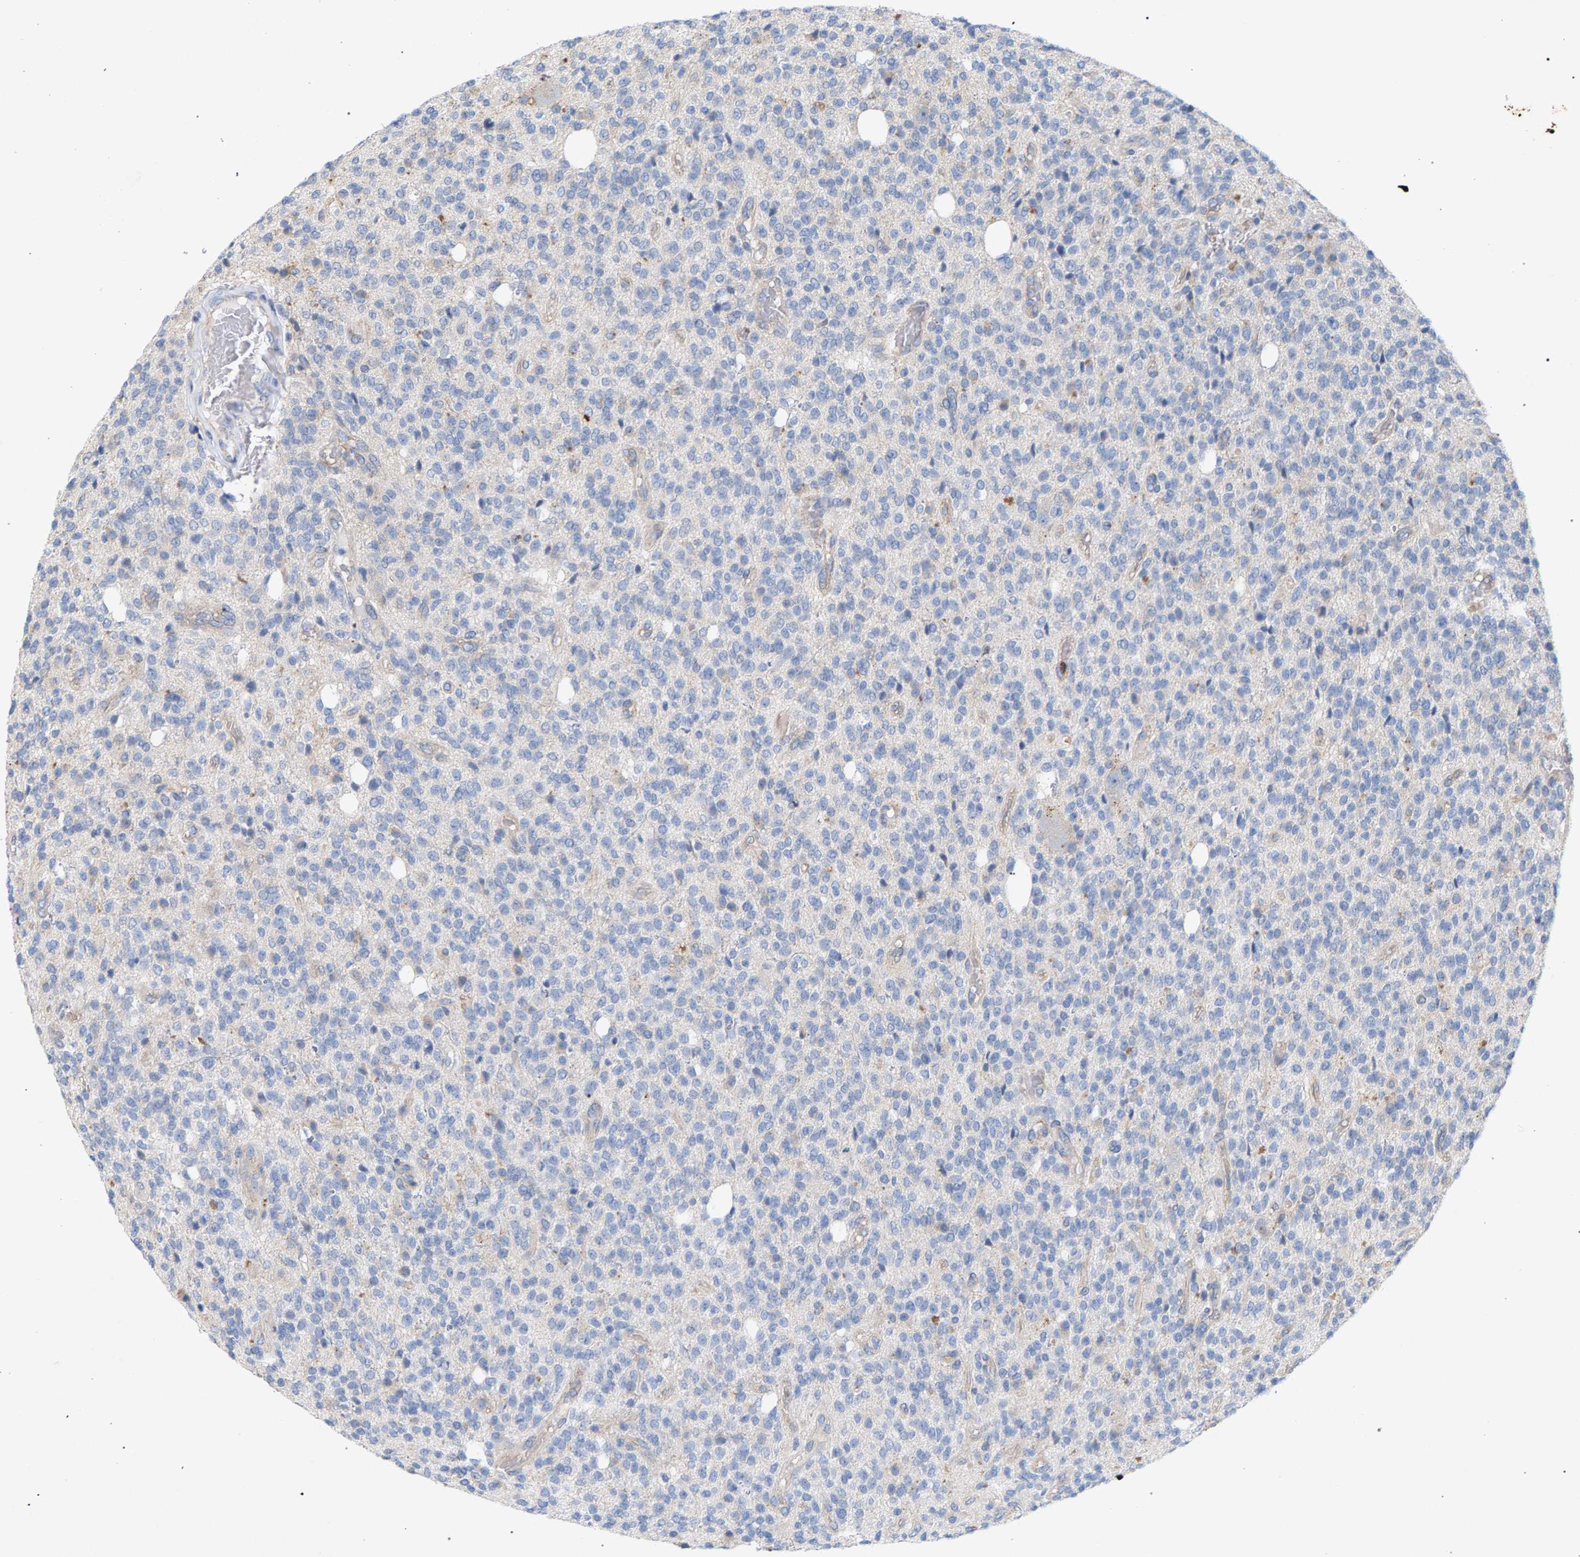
{"staining": {"intensity": "negative", "quantity": "none", "location": "none"}, "tissue": "glioma", "cell_type": "Tumor cells", "image_type": "cancer", "snomed": [{"axis": "morphology", "description": "Glioma, malignant, High grade"}, {"axis": "topography", "description": "Brain"}], "caption": "High magnification brightfield microscopy of glioma stained with DAB (3,3'-diaminobenzidine) (brown) and counterstained with hematoxylin (blue): tumor cells show no significant staining. (Brightfield microscopy of DAB (3,3'-diaminobenzidine) immunohistochemistry at high magnification).", "gene": "MAMDC2", "patient": {"sex": "male", "age": 34}}